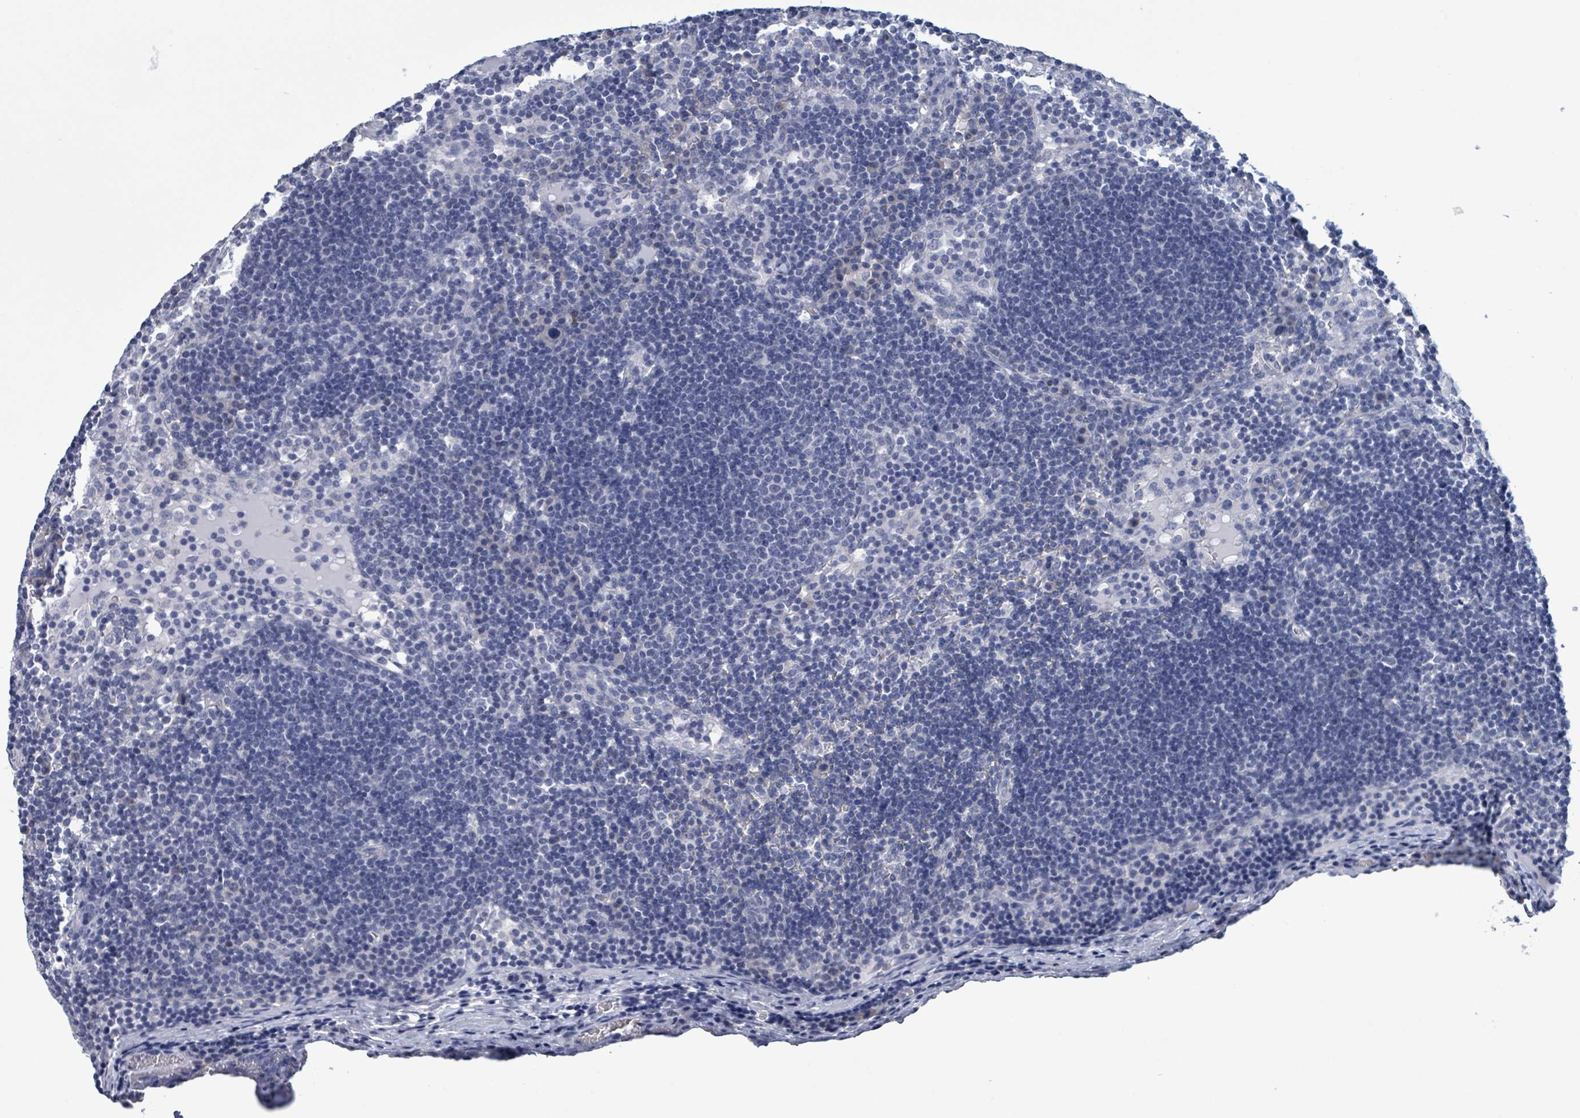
{"staining": {"intensity": "negative", "quantity": "none", "location": "none"}, "tissue": "lymph node", "cell_type": "Germinal center cells", "image_type": "normal", "snomed": [{"axis": "morphology", "description": "Normal tissue, NOS"}, {"axis": "topography", "description": "Lymph node"}], "caption": "Immunohistochemistry of unremarkable lymph node exhibits no staining in germinal center cells.", "gene": "BSG", "patient": {"sex": "male", "age": 53}}